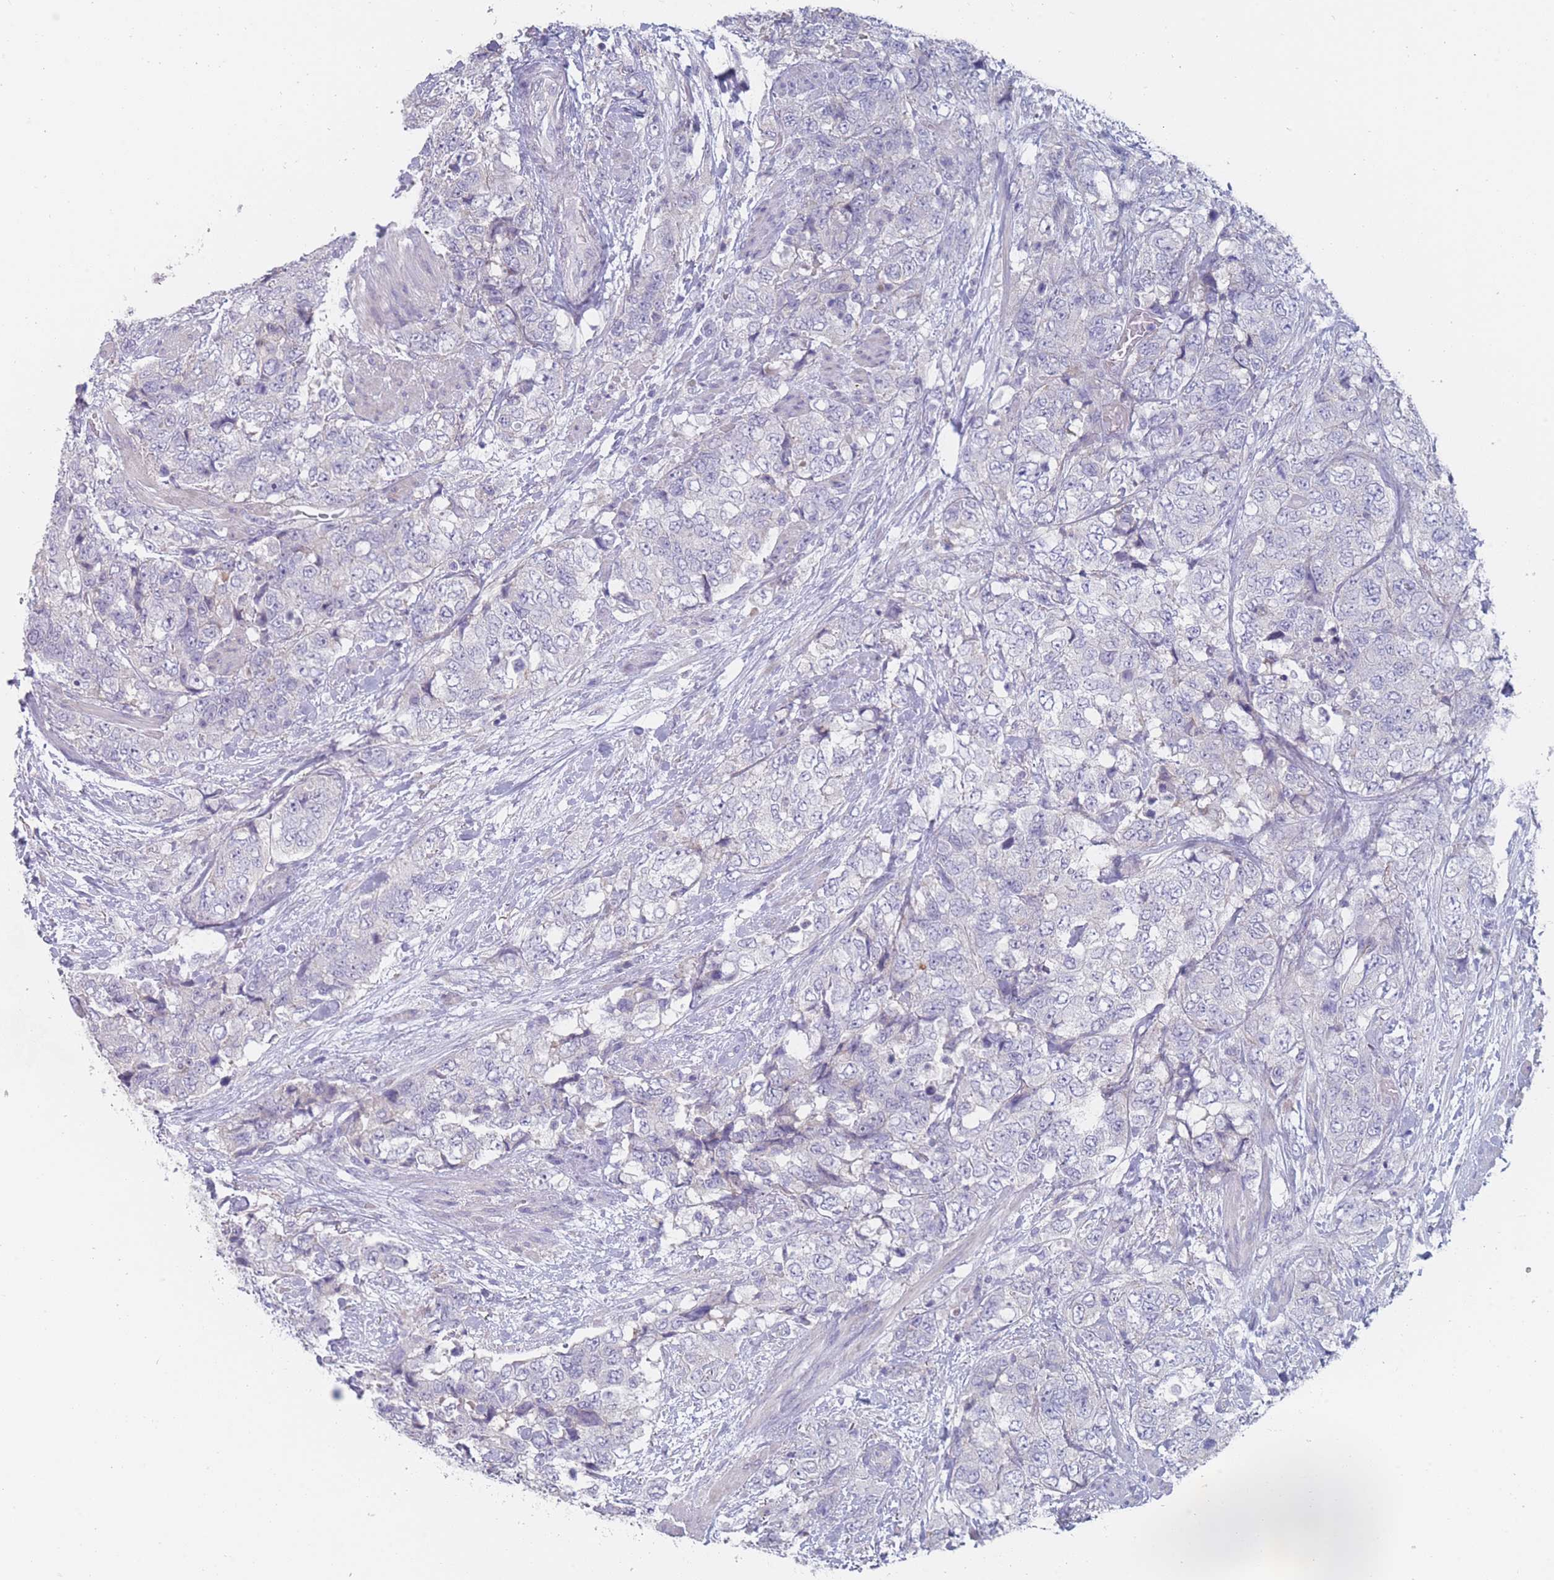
{"staining": {"intensity": "negative", "quantity": "none", "location": "none"}, "tissue": "urothelial cancer", "cell_type": "Tumor cells", "image_type": "cancer", "snomed": [{"axis": "morphology", "description": "Urothelial carcinoma, High grade"}, {"axis": "topography", "description": "Urinary bladder"}], "caption": "Immunohistochemistry (IHC) histopathology image of neoplastic tissue: urothelial cancer stained with DAB (3,3'-diaminobenzidine) displays no significant protein staining in tumor cells.", "gene": "PIGU", "patient": {"sex": "female", "age": 78}}